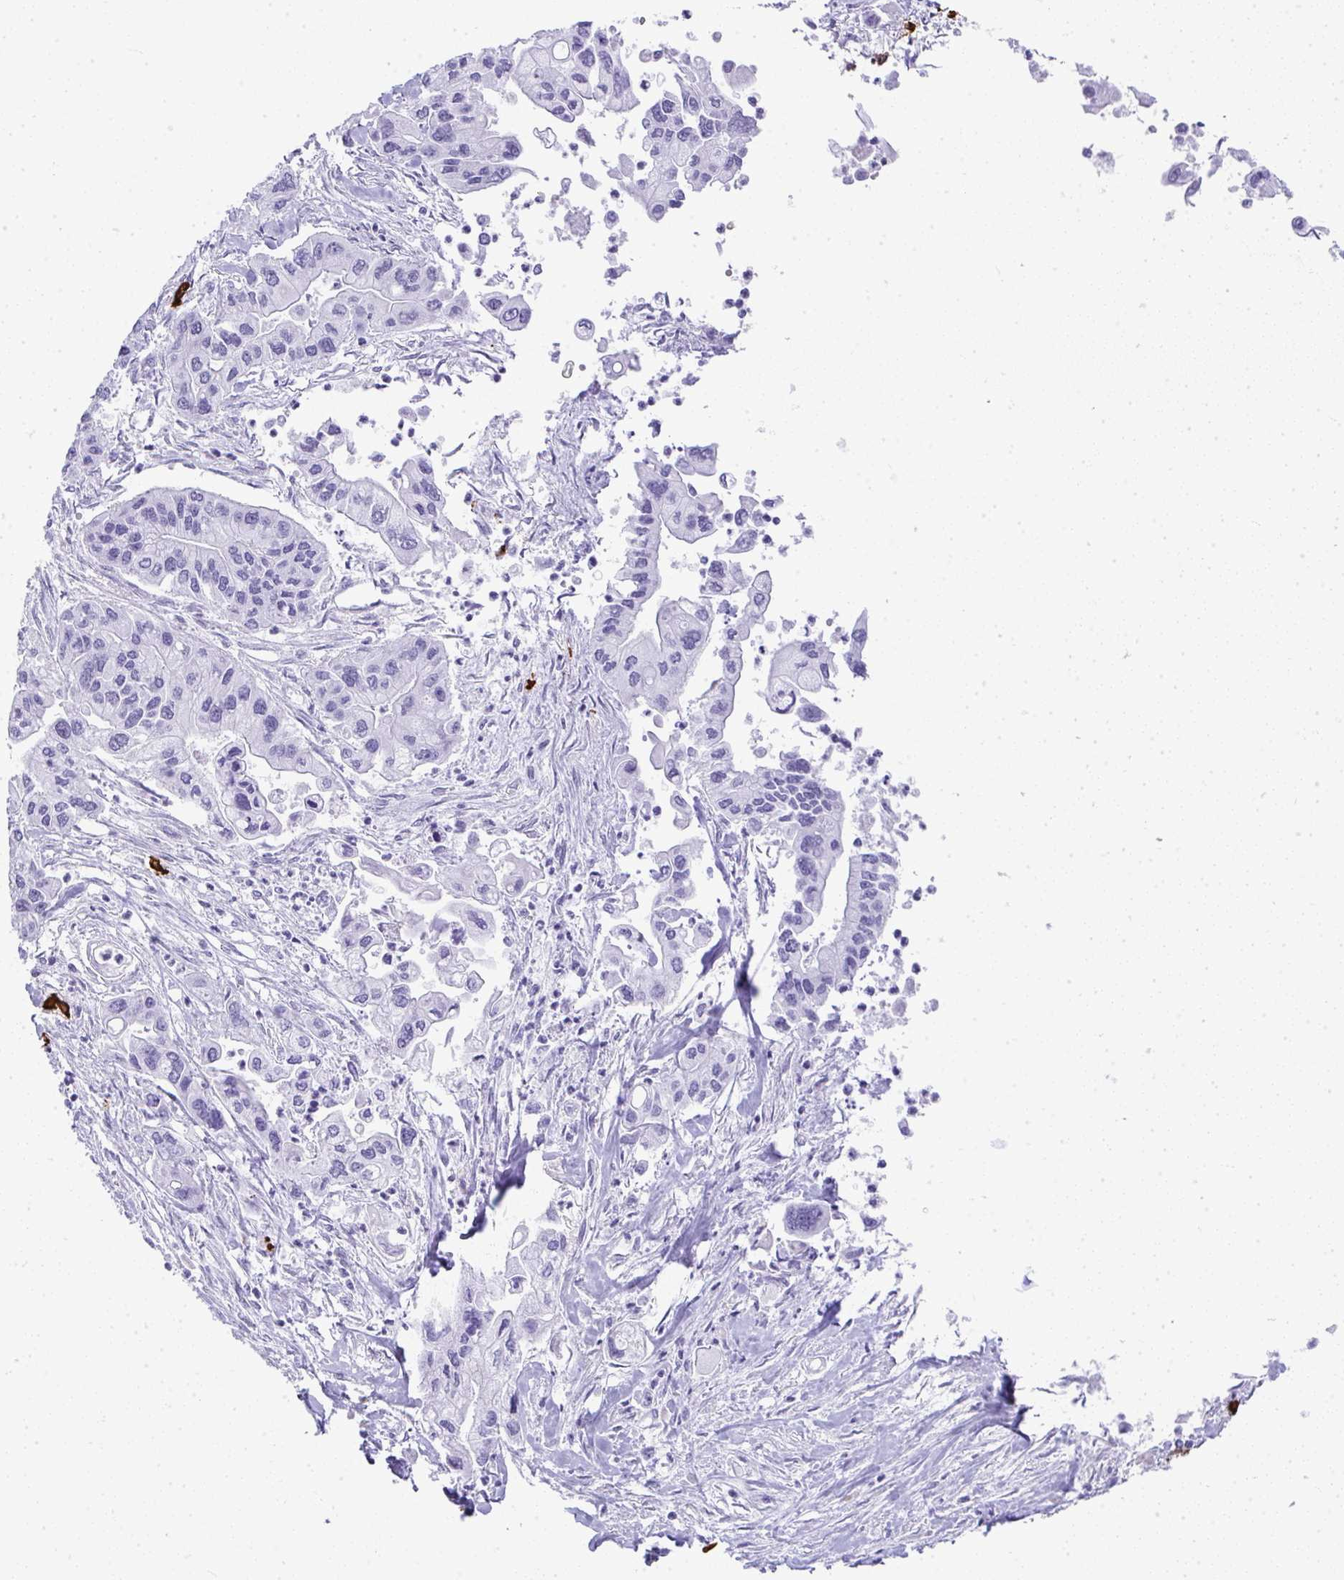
{"staining": {"intensity": "negative", "quantity": "none", "location": "none"}, "tissue": "pancreatic cancer", "cell_type": "Tumor cells", "image_type": "cancer", "snomed": [{"axis": "morphology", "description": "Adenocarcinoma, NOS"}, {"axis": "topography", "description": "Pancreas"}], "caption": "This is an immunohistochemistry (IHC) image of pancreatic adenocarcinoma. There is no staining in tumor cells.", "gene": "CDADC1", "patient": {"sex": "male", "age": 62}}